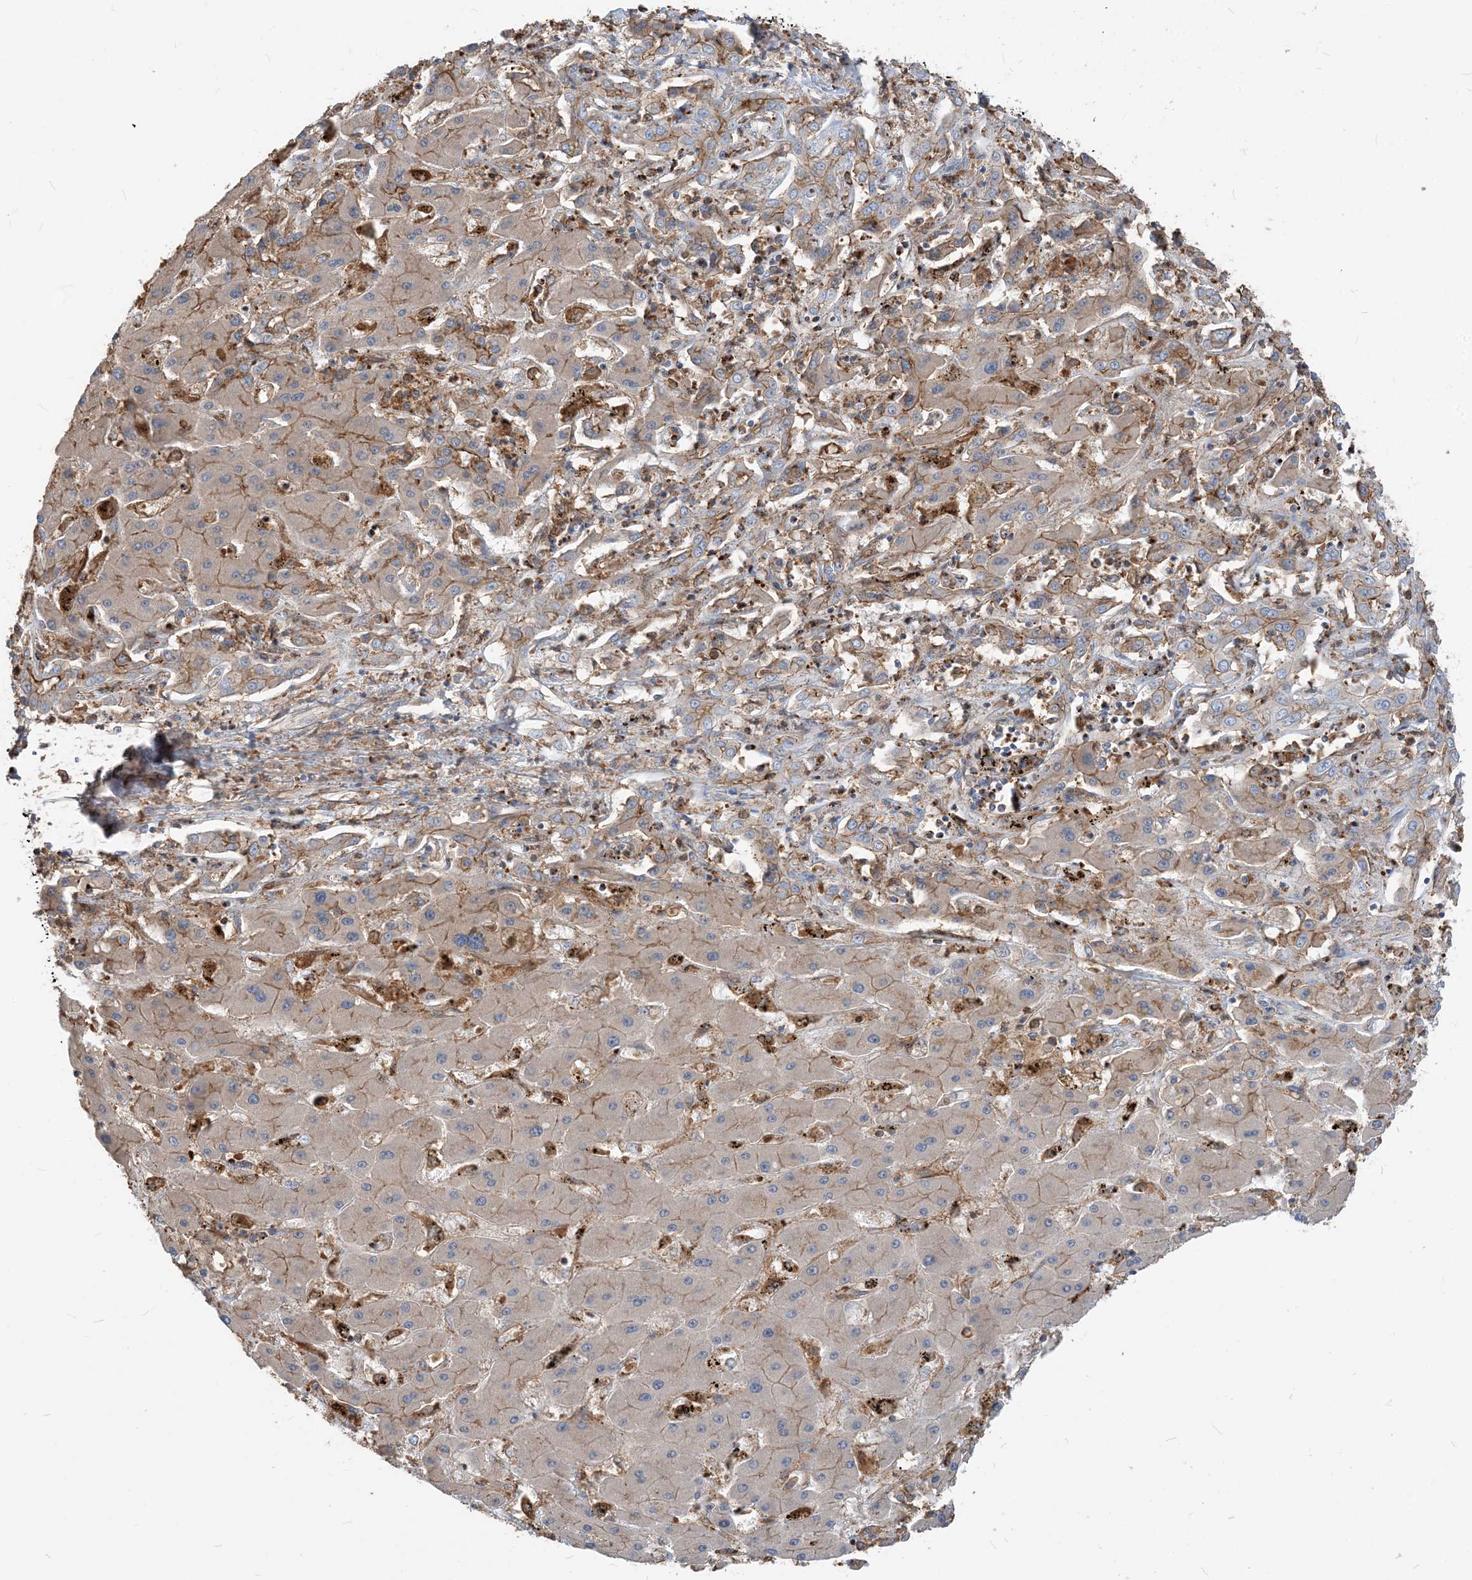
{"staining": {"intensity": "moderate", "quantity": "<25%", "location": "cytoplasmic/membranous"}, "tissue": "liver cancer", "cell_type": "Tumor cells", "image_type": "cancer", "snomed": [{"axis": "morphology", "description": "Cholangiocarcinoma"}, {"axis": "topography", "description": "Liver"}], "caption": "Immunohistochemical staining of cholangiocarcinoma (liver) exhibits low levels of moderate cytoplasmic/membranous expression in about <25% of tumor cells.", "gene": "PARVG", "patient": {"sex": "male", "age": 67}}